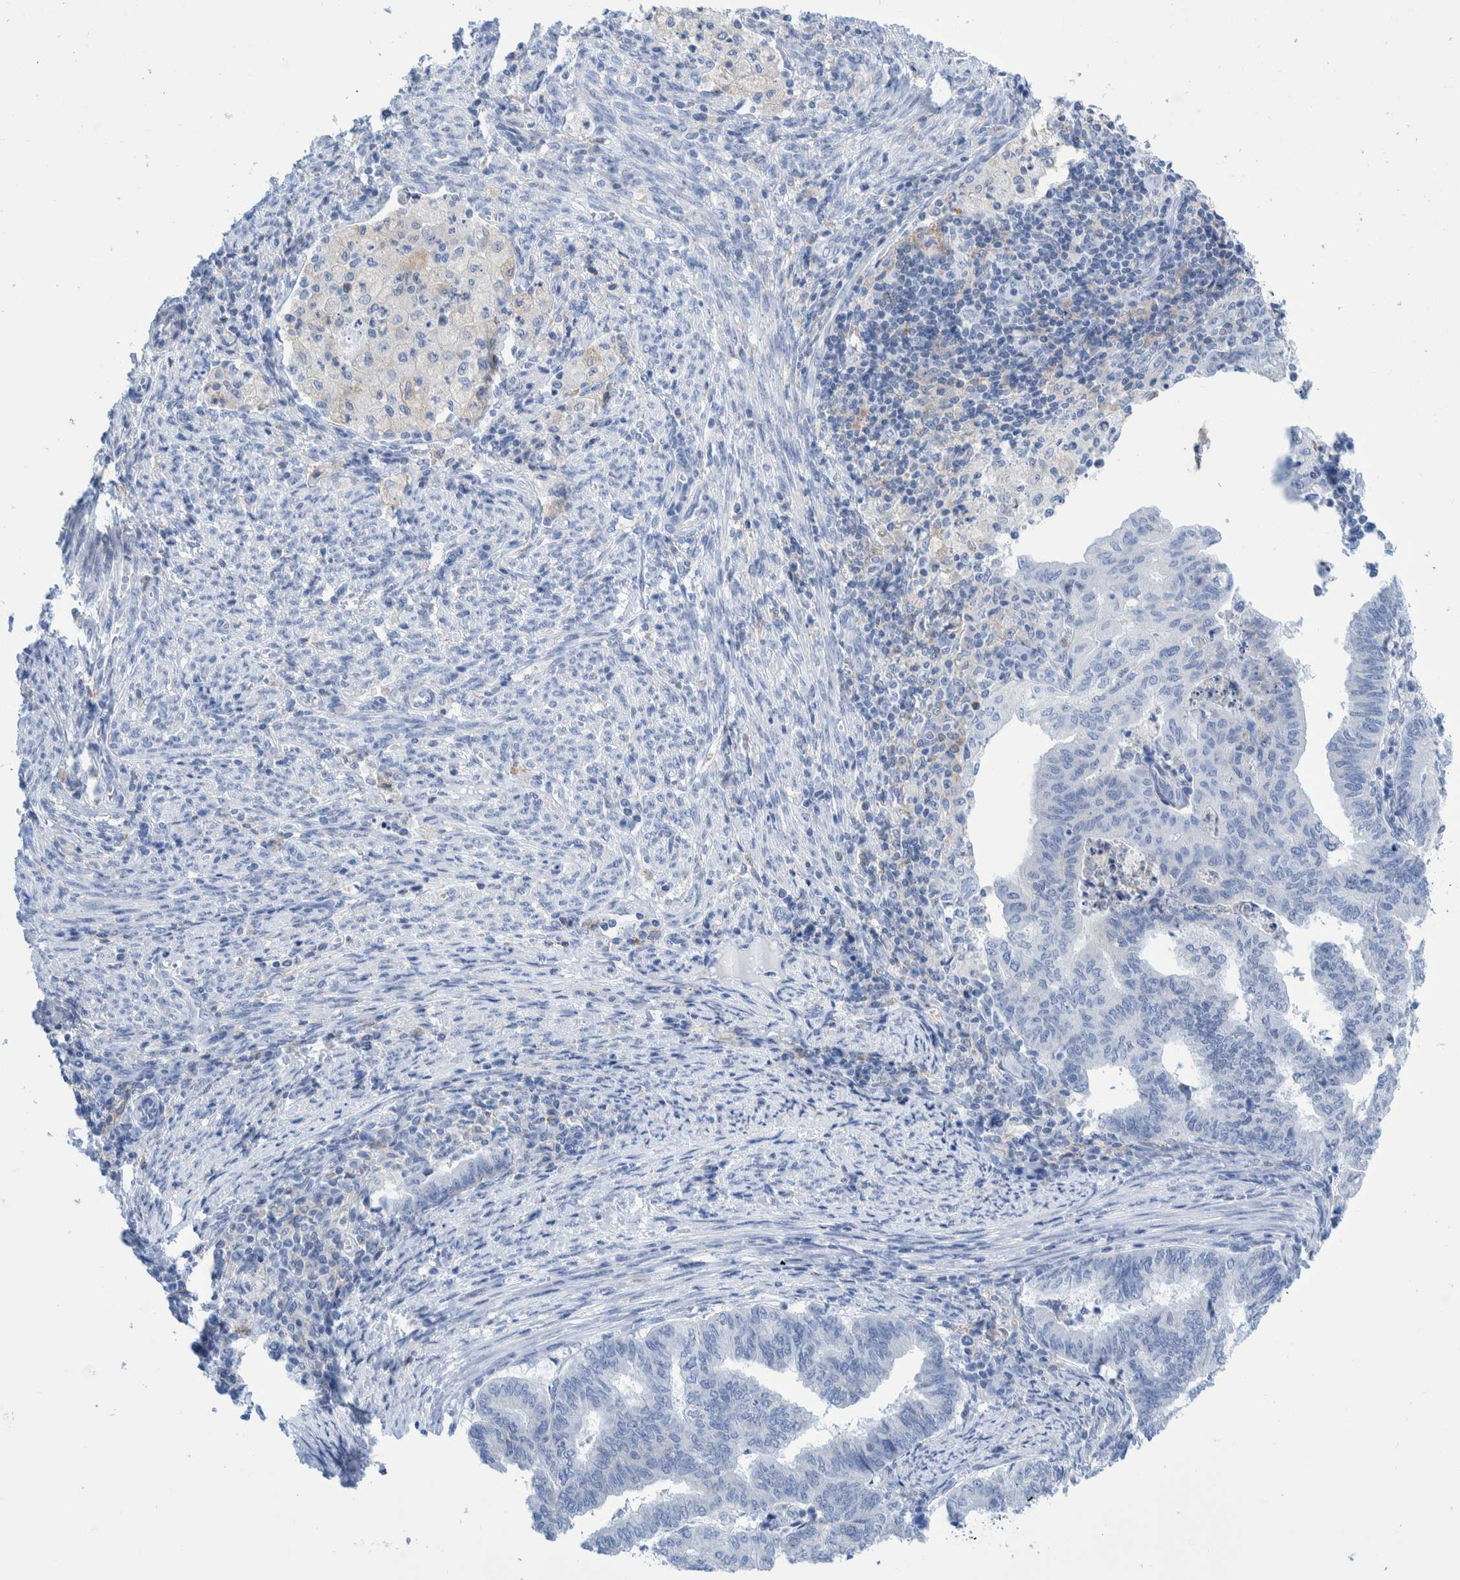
{"staining": {"intensity": "negative", "quantity": "none", "location": "none"}, "tissue": "endometrial cancer", "cell_type": "Tumor cells", "image_type": "cancer", "snomed": [{"axis": "morphology", "description": "Polyp, NOS"}, {"axis": "morphology", "description": "Adenocarcinoma, NOS"}, {"axis": "morphology", "description": "Adenoma, NOS"}, {"axis": "topography", "description": "Endometrium"}], "caption": "Endometrial cancer was stained to show a protein in brown. There is no significant staining in tumor cells.", "gene": "KRT14", "patient": {"sex": "female", "age": 79}}